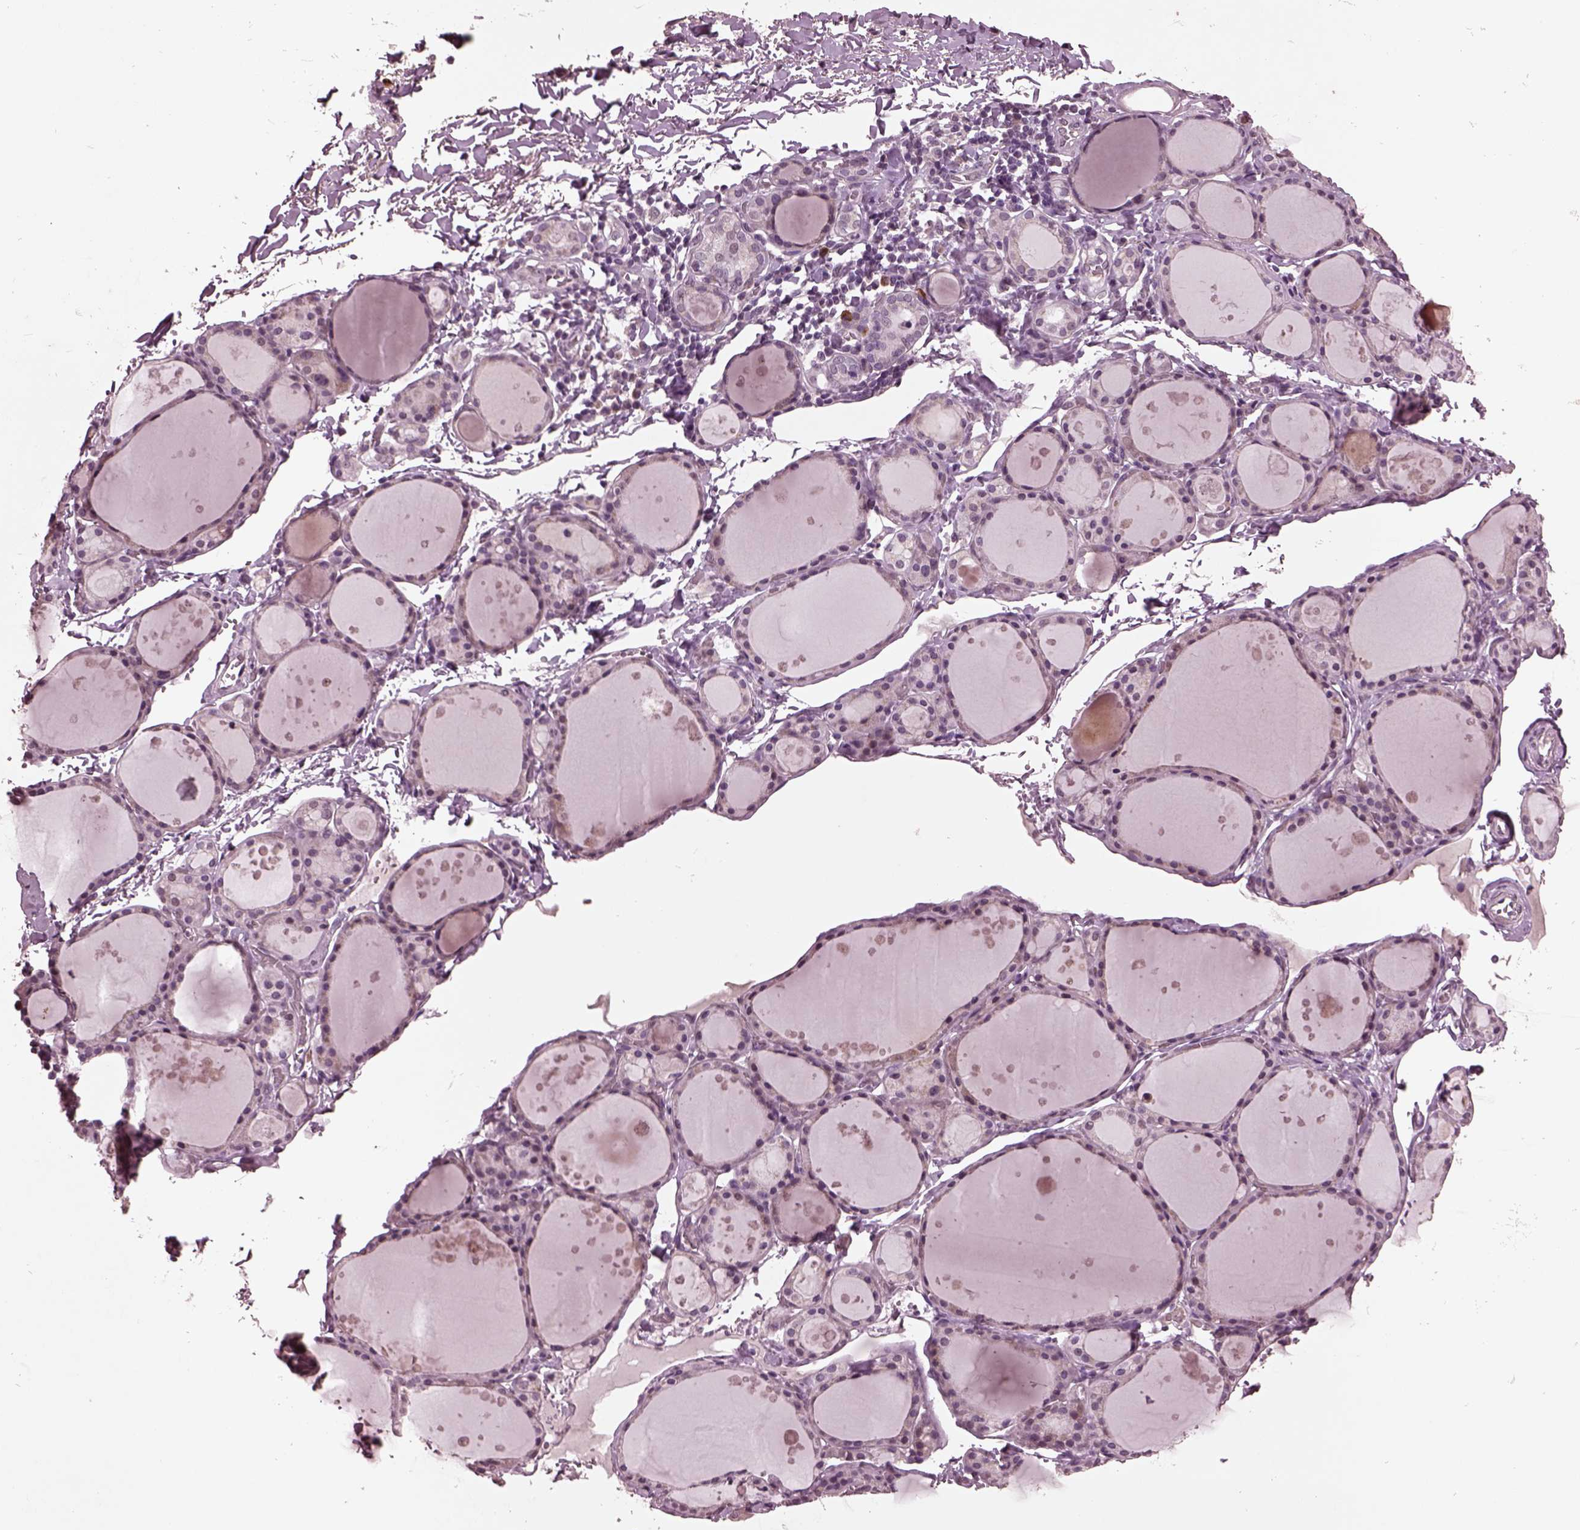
{"staining": {"intensity": "negative", "quantity": "none", "location": "none"}, "tissue": "thyroid gland", "cell_type": "Glandular cells", "image_type": "normal", "snomed": [{"axis": "morphology", "description": "Normal tissue, NOS"}, {"axis": "topography", "description": "Thyroid gland"}], "caption": "DAB immunohistochemical staining of normal human thyroid gland exhibits no significant expression in glandular cells.", "gene": "IL18RAP", "patient": {"sex": "male", "age": 68}}